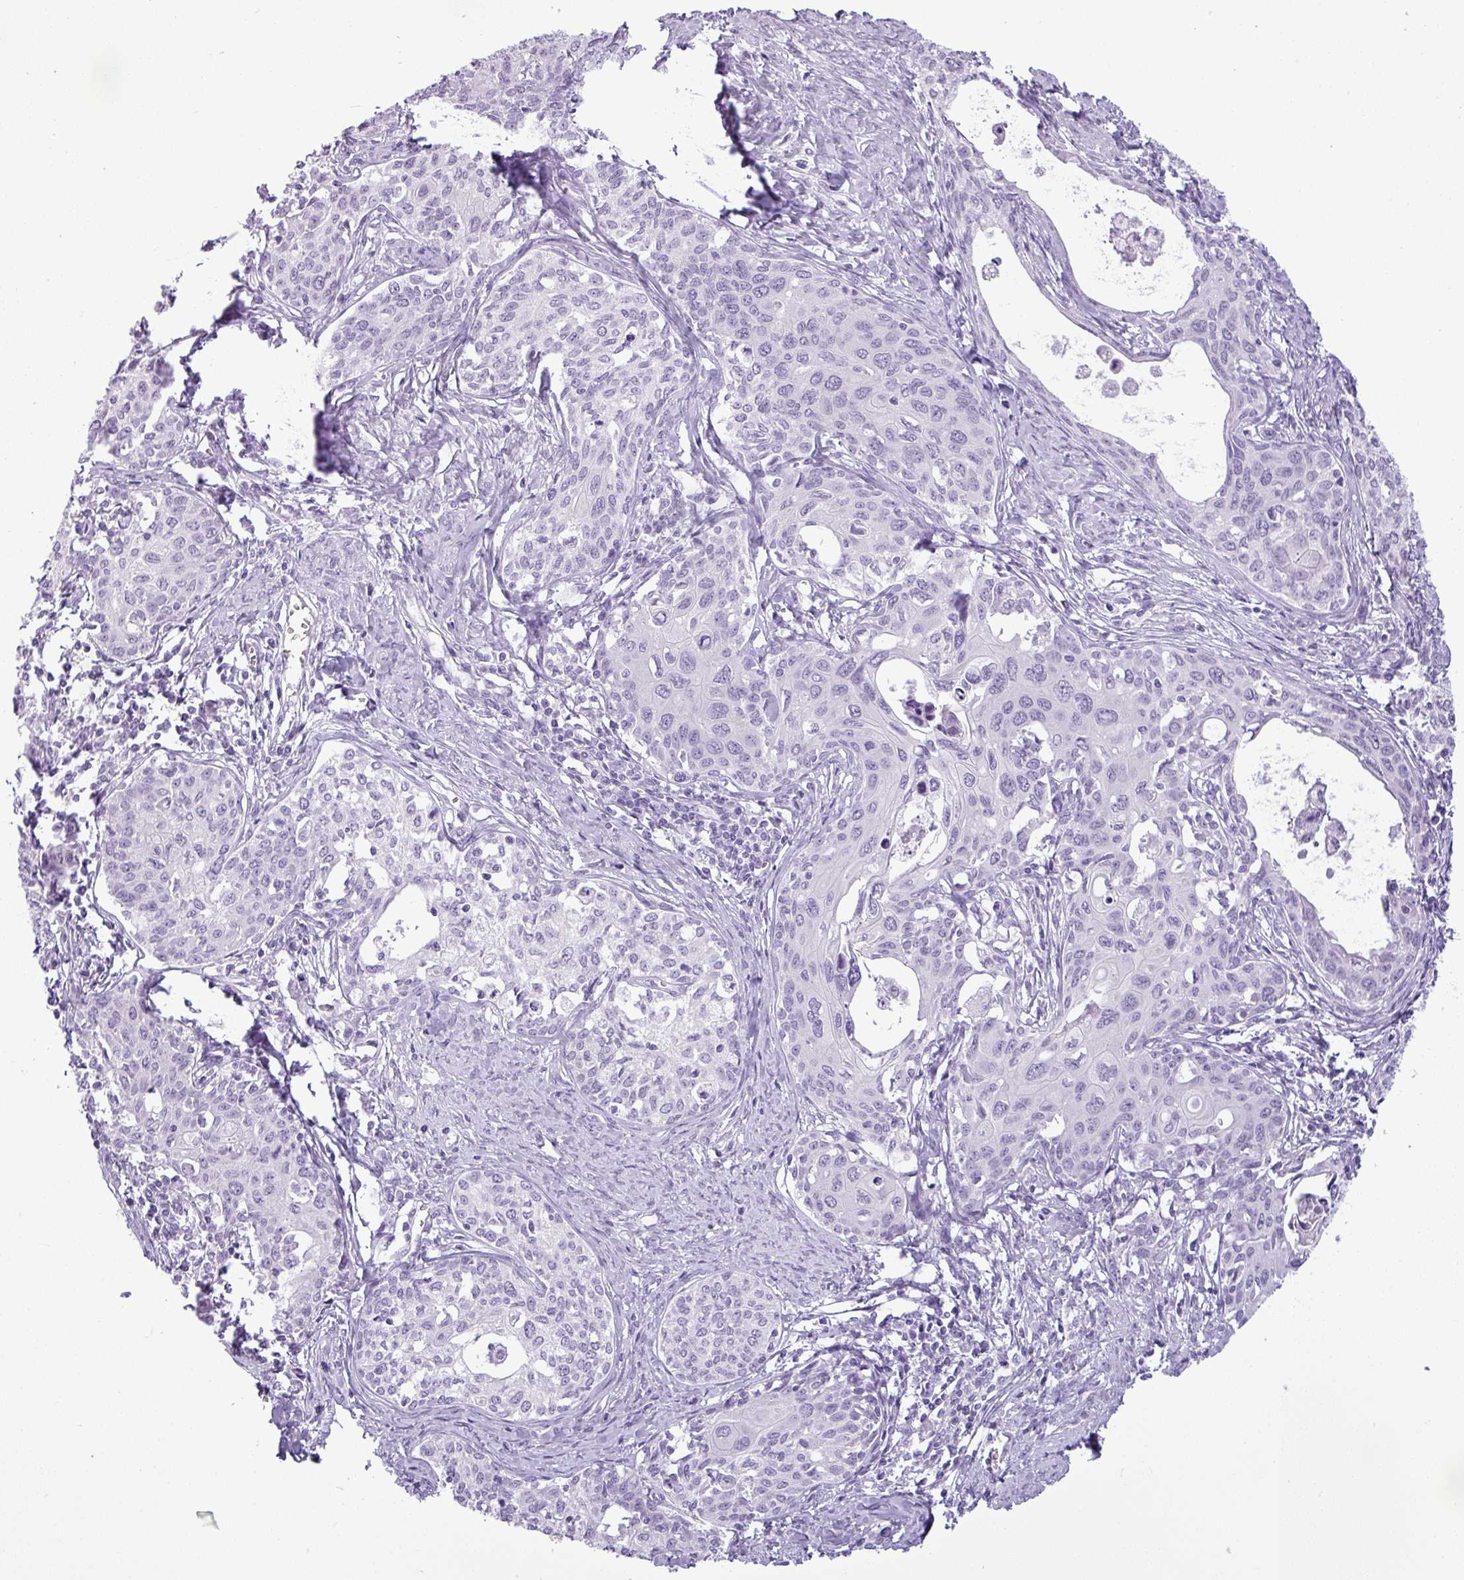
{"staining": {"intensity": "negative", "quantity": "none", "location": "none"}, "tissue": "cervical cancer", "cell_type": "Tumor cells", "image_type": "cancer", "snomed": [{"axis": "morphology", "description": "Squamous cell carcinoma, NOS"}, {"axis": "morphology", "description": "Adenocarcinoma, NOS"}, {"axis": "topography", "description": "Cervix"}], "caption": "Tumor cells show no significant protein expression in cervical cancer.", "gene": "CDH16", "patient": {"sex": "female", "age": 52}}